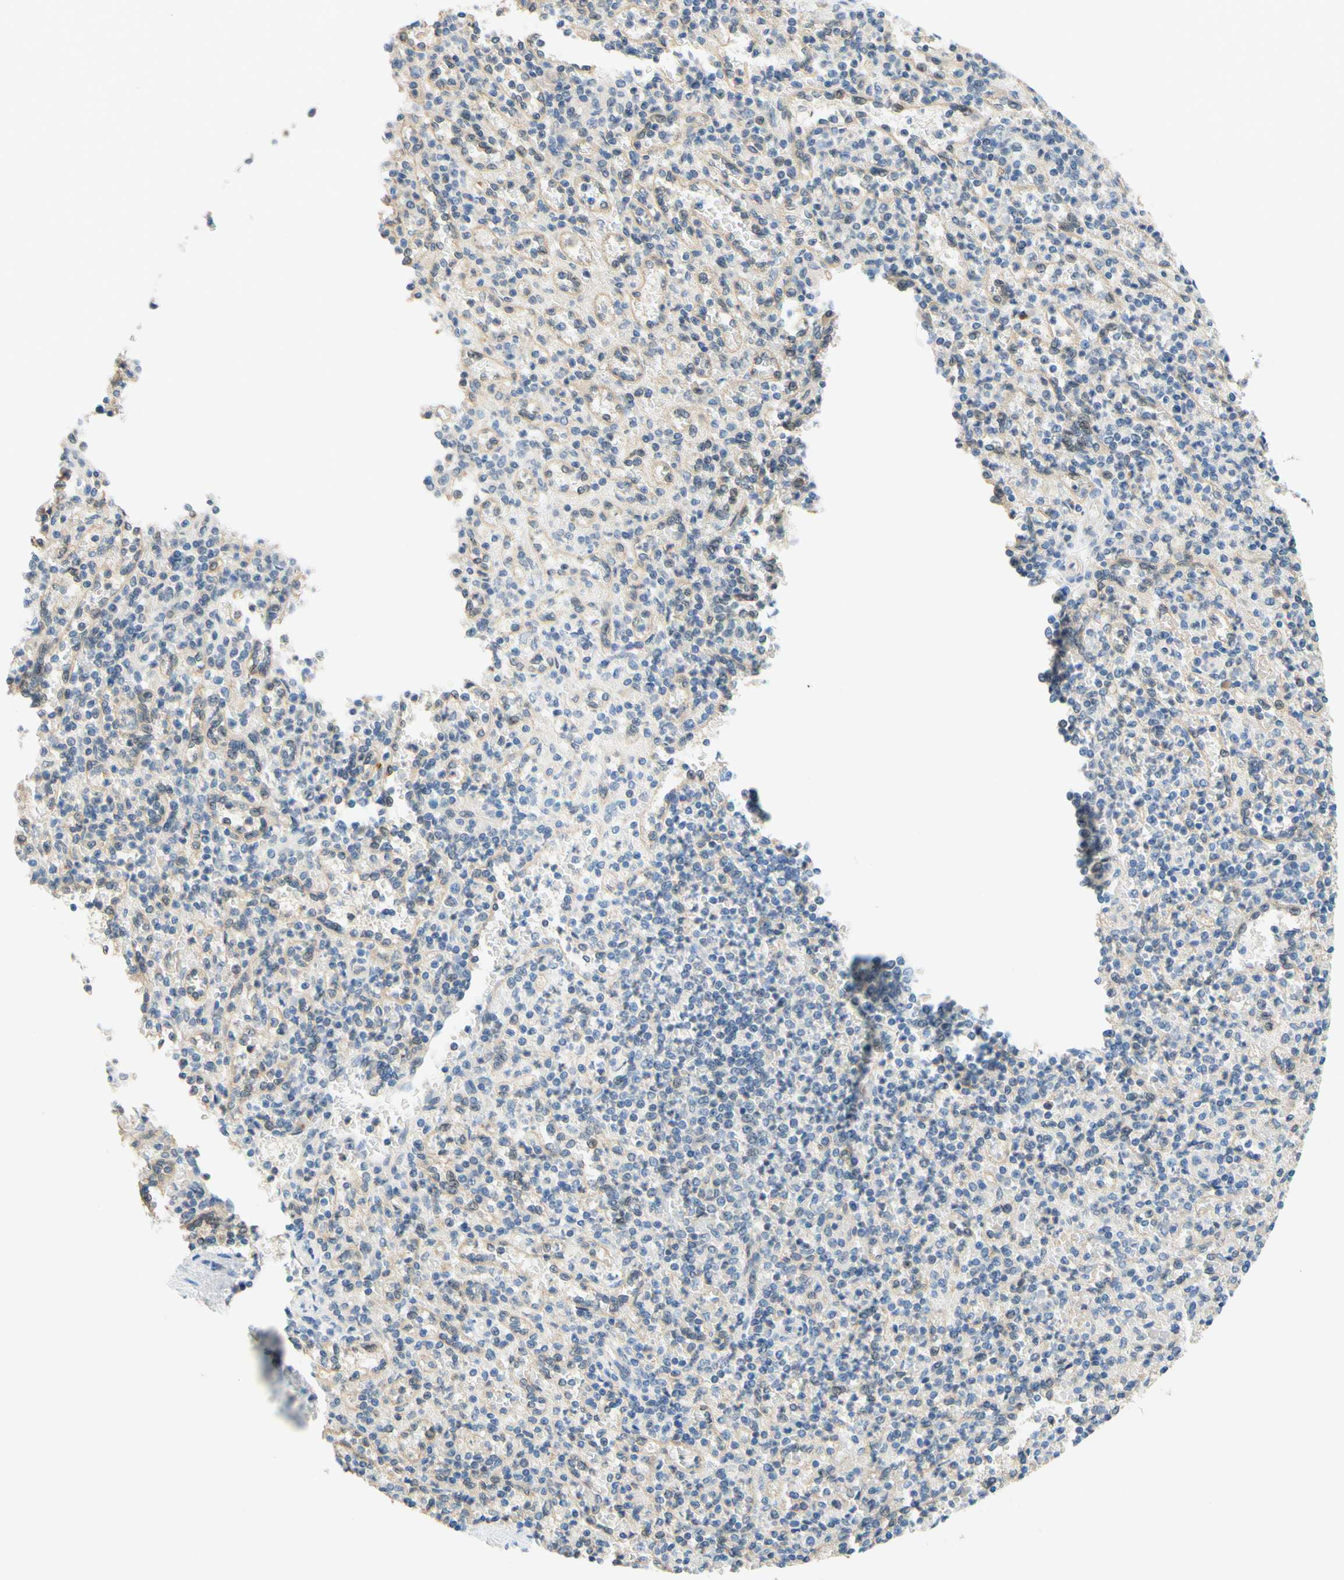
{"staining": {"intensity": "weak", "quantity": "<25%", "location": "nuclear"}, "tissue": "spleen", "cell_type": "Cells in red pulp", "image_type": "normal", "snomed": [{"axis": "morphology", "description": "Normal tissue, NOS"}, {"axis": "topography", "description": "Spleen"}], "caption": "Protein analysis of benign spleen reveals no significant expression in cells in red pulp.", "gene": "C2CD2L", "patient": {"sex": "female", "age": 74}}